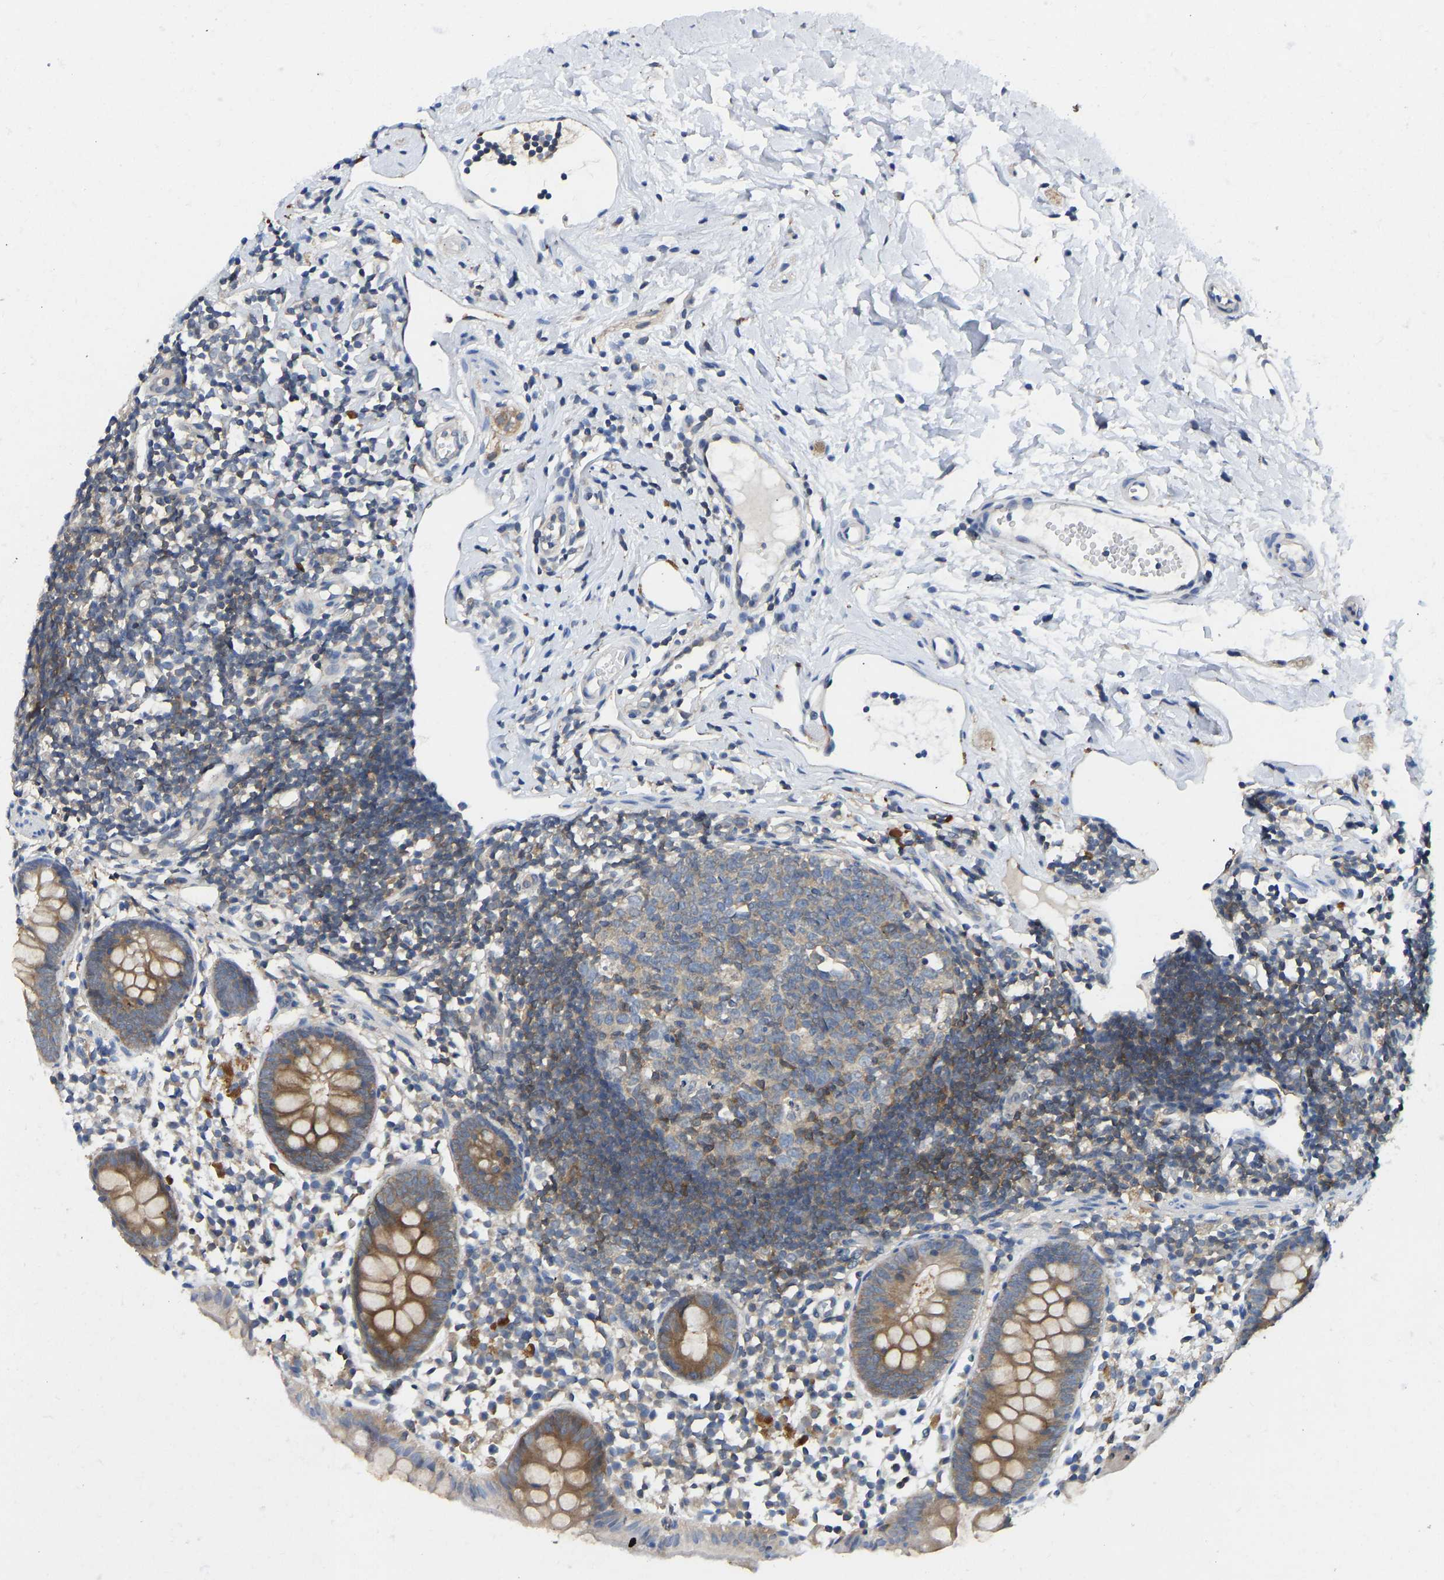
{"staining": {"intensity": "moderate", "quantity": ">75%", "location": "cytoplasmic/membranous"}, "tissue": "appendix", "cell_type": "Glandular cells", "image_type": "normal", "snomed": [{"axis": "morphology", "description": "Normal tissue, NOS"}, {"axis": "topography", "description": "Appendix"}], "caption": "A brown stain shows moderate cytoplasmic/membranous positivity of a protein in glandular cells of benign human appendix. Nuclei are stained in blue.", "gene": "NDRG3", "patient": {"sex": "female", "age": 20}}